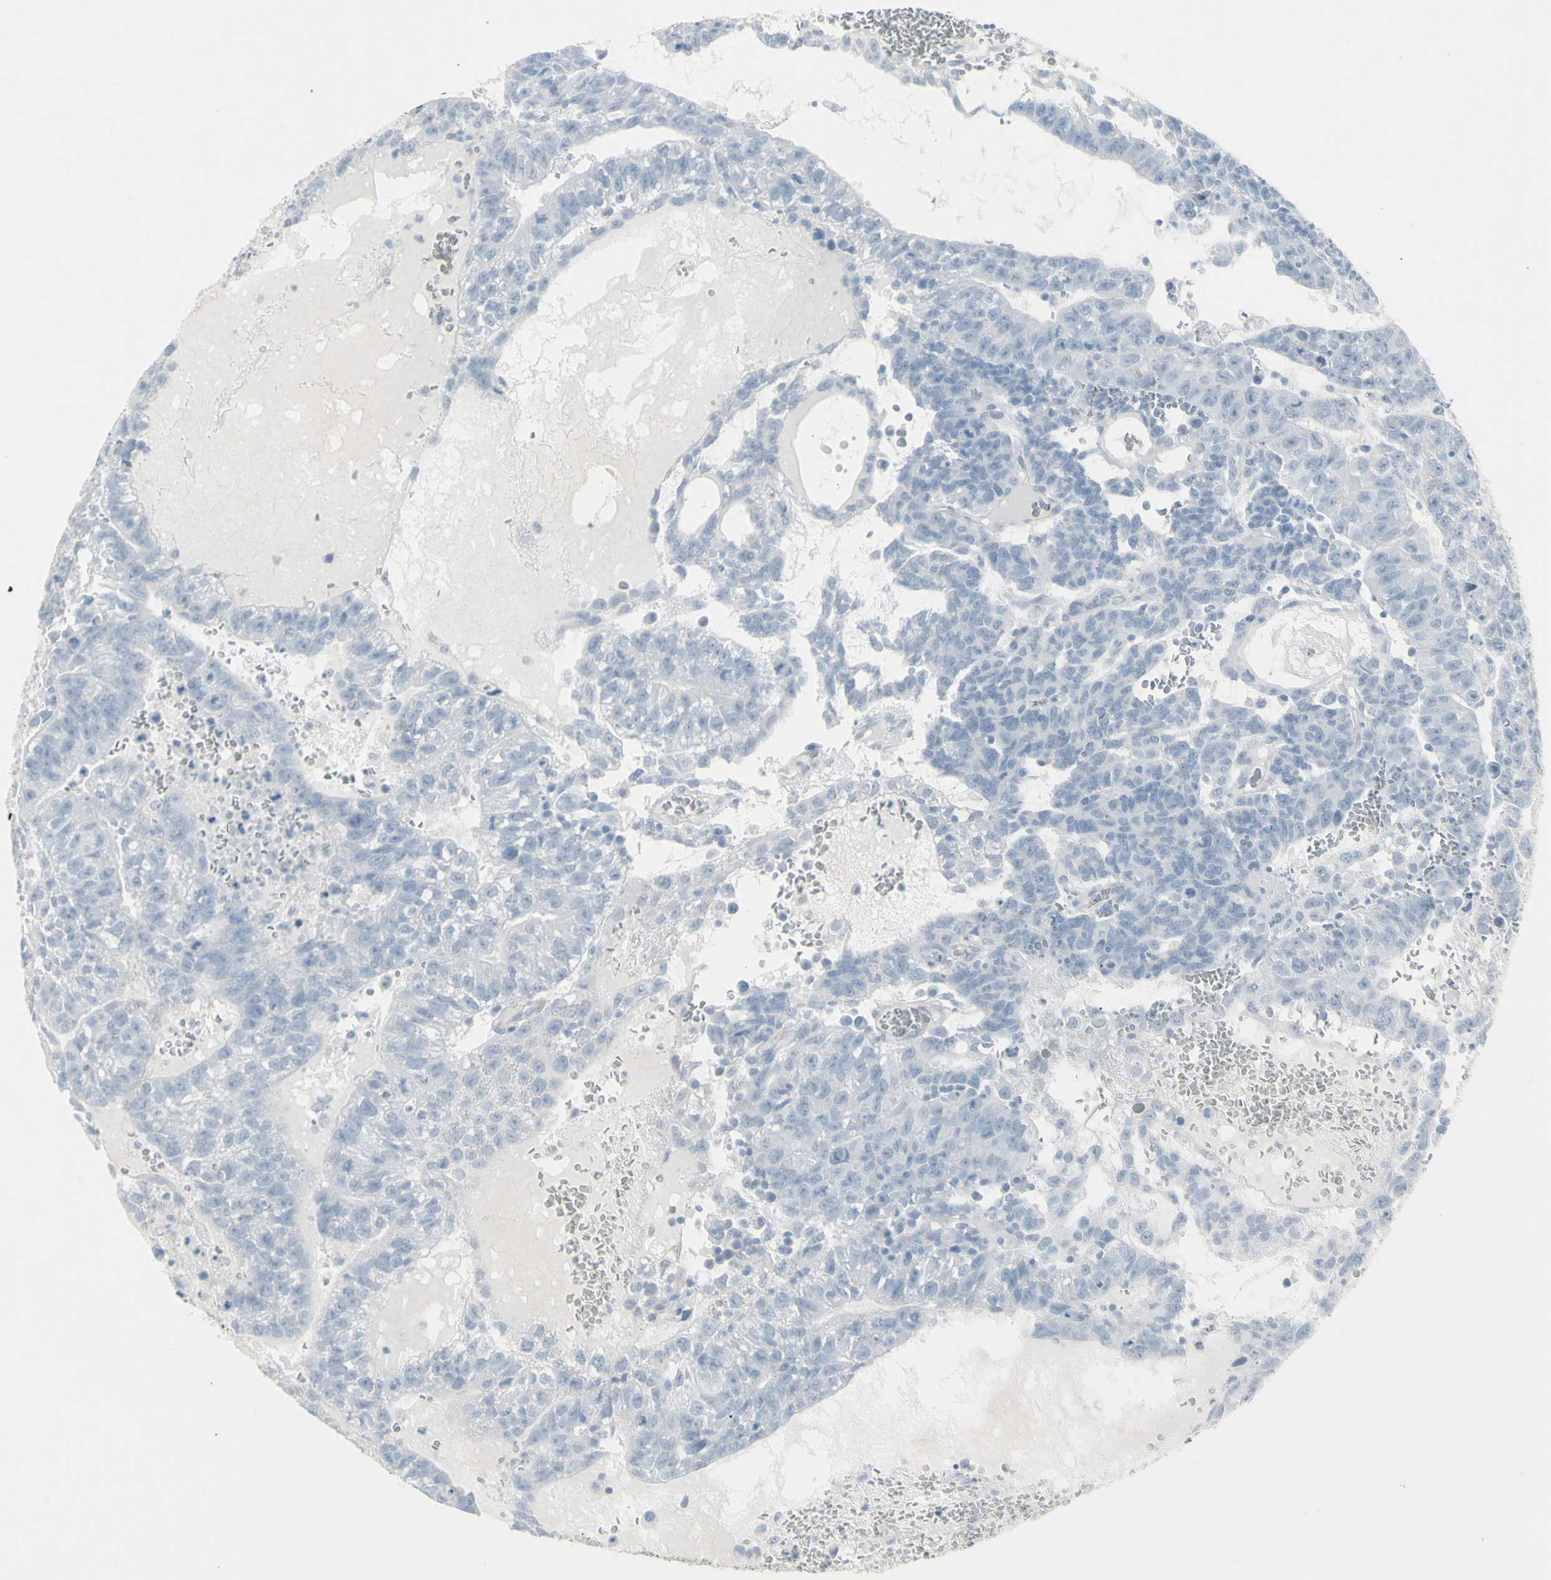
{"staining": {"intensity": "negative", "quantity": "none", "location": "none"}, "tissue": "testis cancer", "cell_type": "Tumor cells", "image_type": "cancer", "snomed": [{"axis": "morphology", "description": "Seminoma, NOS"}, {"axis": "morphology", "description": "Carcinoma, Embryonal, NOS"}, {"axis": "topography", "description": "Testis"}], "caption": "Tumor cells are negative for brown protein staining in testis cancer (embryonal carcinoma).", "gene": "YBX2", "patient": {"sex": "male", "age": 52}}